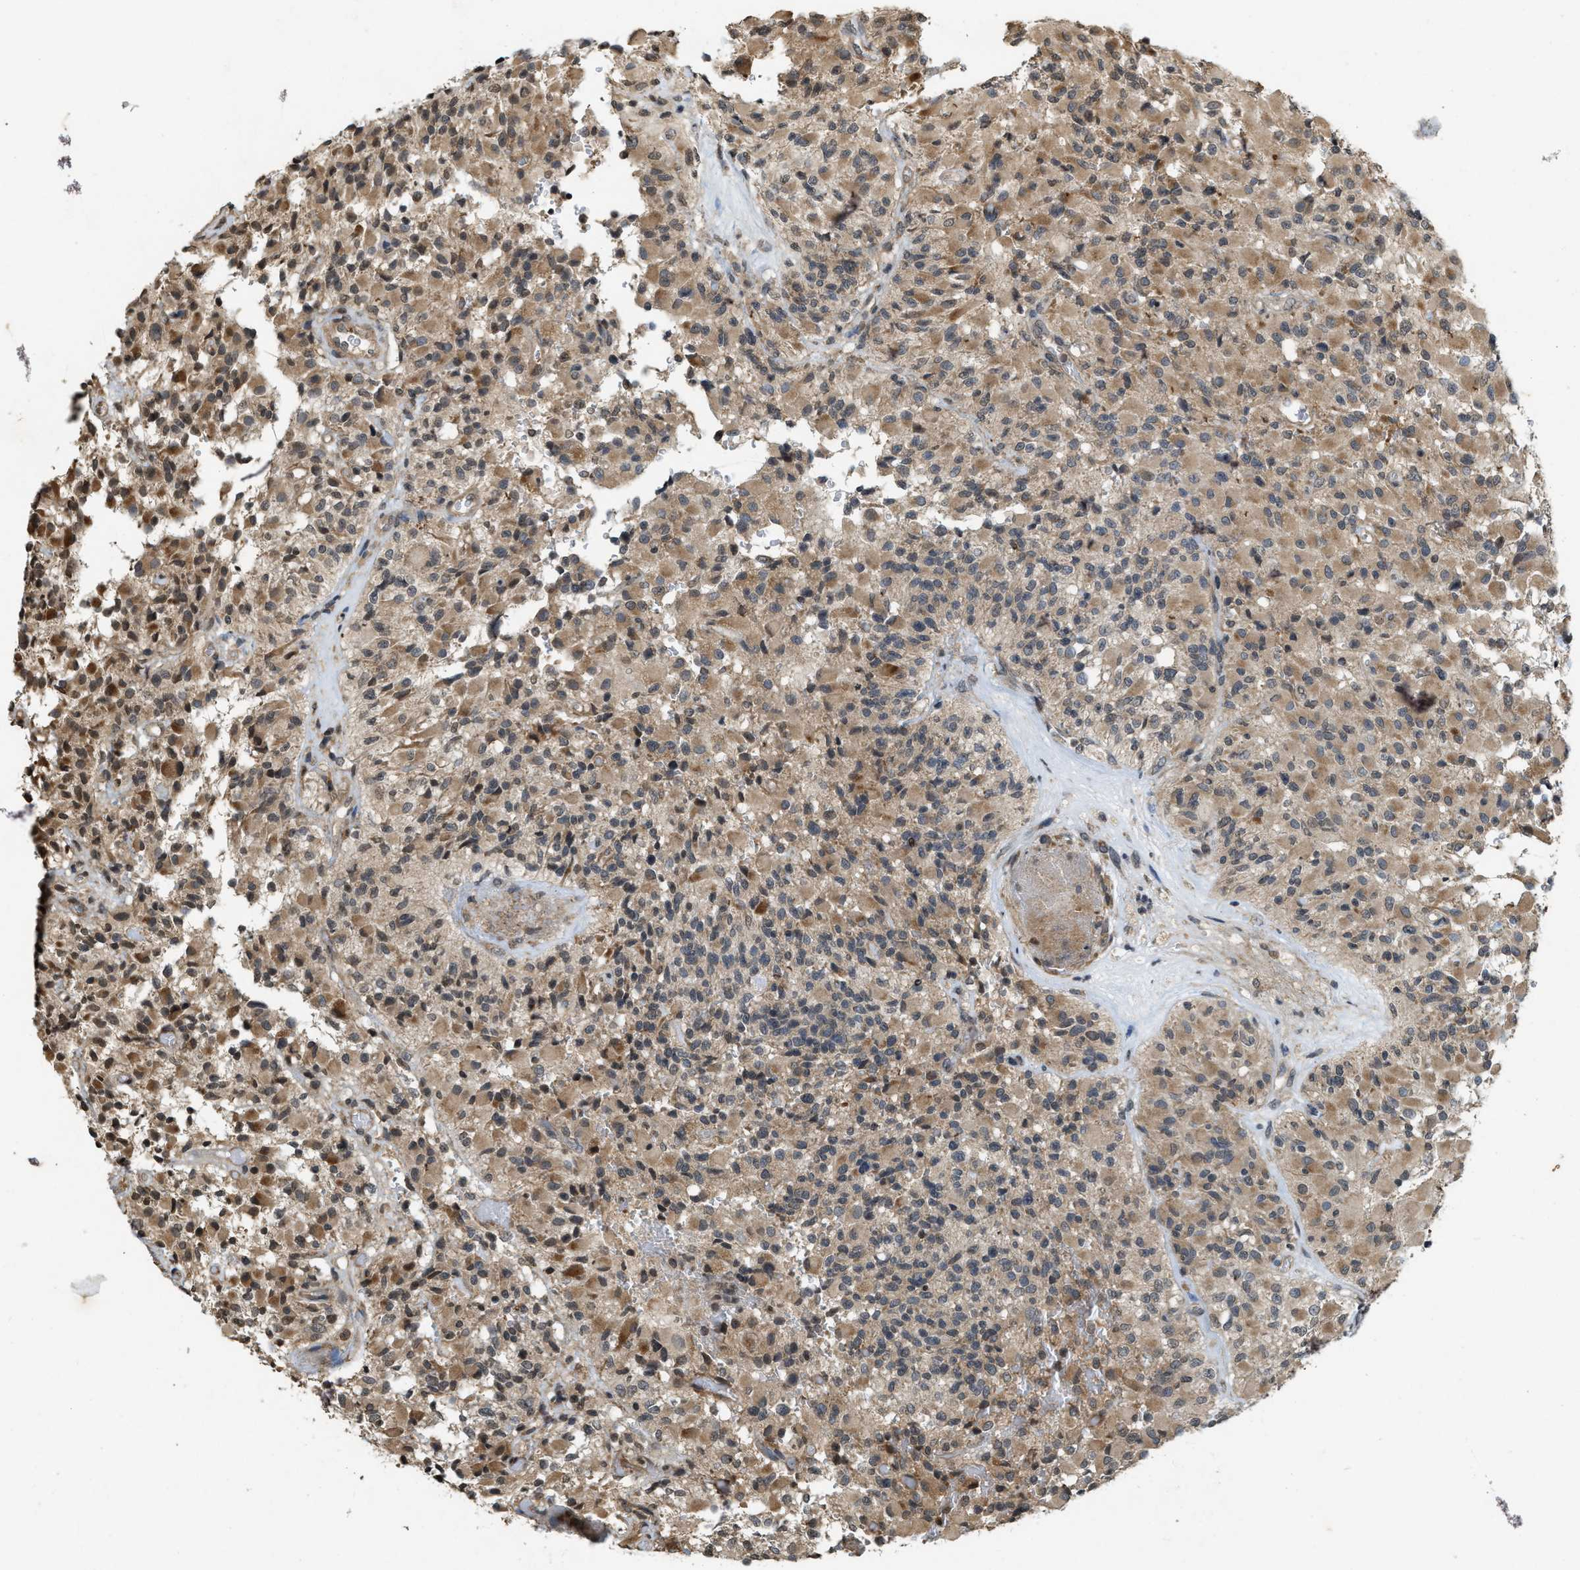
{"staining": {"intensity": "weak", "quantity": ">75%", "location": "cytoplasmic/membranous"}, "tissue": "glioma", "cell_type": "Tumor cells", "image_type": "cancer", "snomed": [{"axis": "morphology", "description": "Glioma, malignant, High grade"}, {"axis": "topography", "description": "Brain"}], "caption": "Immunohistochemical staining of human malignant high-grade glioma exhibits low levels of weak cytoplasmic/membranous expression in approximately >75% of tumor cells.", "gene": "KIF21A", "patient": {"sex": "male", "age": 71}}